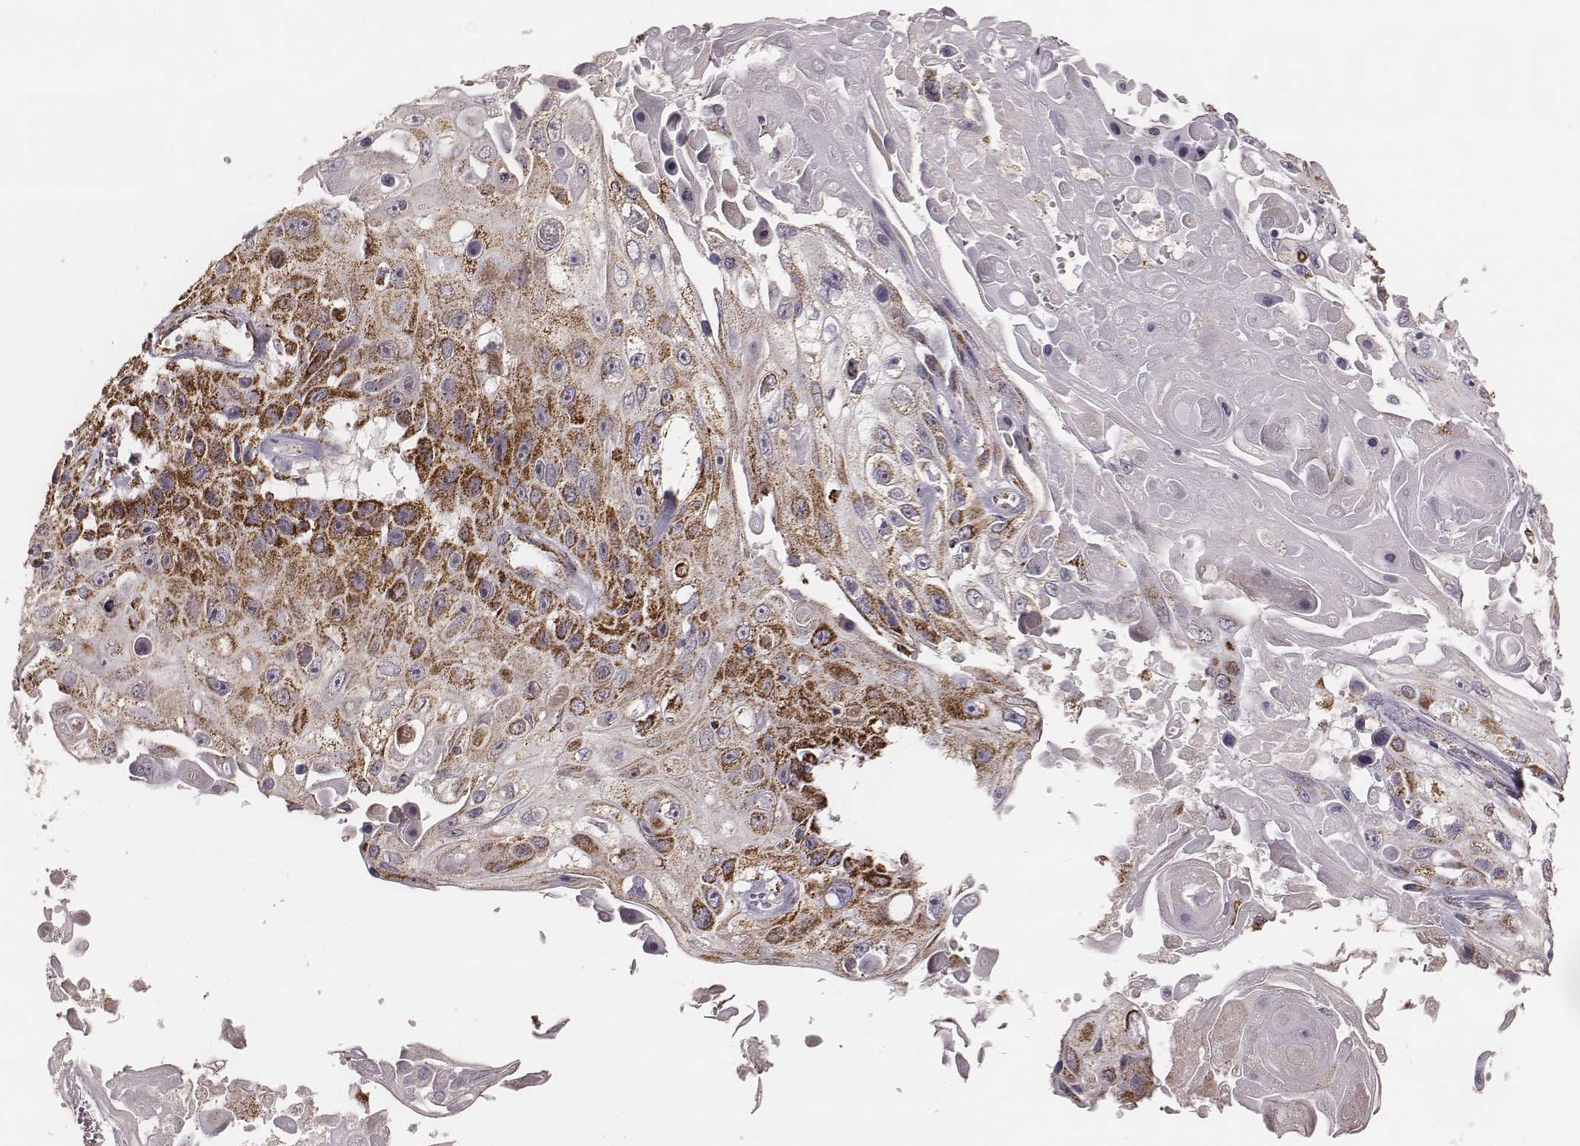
{"staining": {"intensity": "strong", "quantity": ">75%", "location": "cytoplasmic/membranous"}, "tissue": "skin cancer", "cell_type": "Tumor cells", "image_type": "cancer", "snomed": [{"axis": "morphology", "description": "Squamous cell carcinoma, NOS"}, {"axis": "topography", "description": "Skin"}], "caption": "DAB (3,3'-diaminobenzidine) immunohistochemical staining of human skin cancer demonstrates strong cytoplasmic/membranous protein positivity in about >75% of tumor cells.", "gene": "TUFM", "patient": {"sex": "male", "age": 82}}